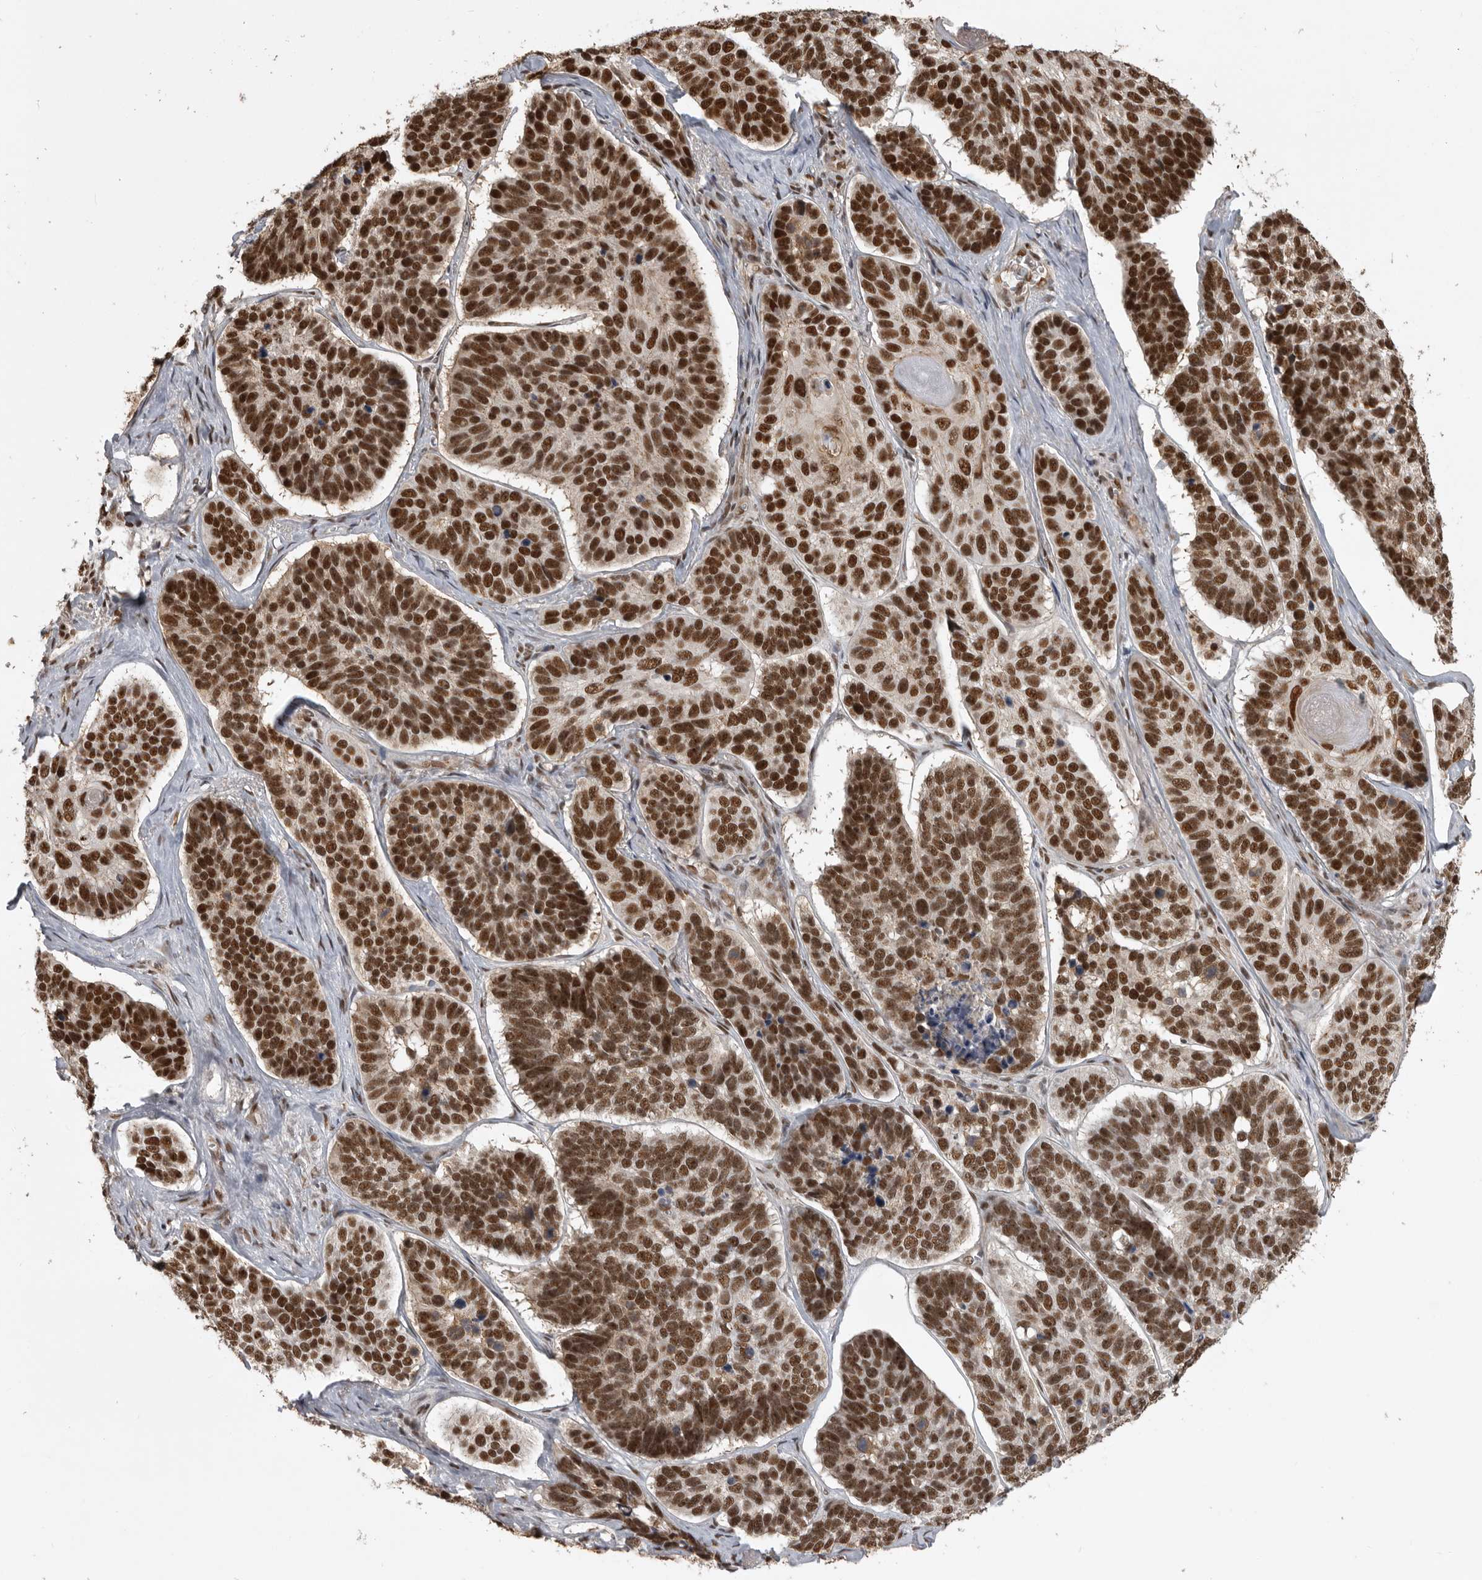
{"staining": {"intensity": "strong", "quantity": ">75%", "location": "nuclear"}, "tissue": "skin cancer", "cell_type": "Tumor cells", "image_type": "cancer", "snomed": [{"axis": "morphology", "description": "Basal cell carcinoma"}, {"axis": "topography", "description": "Skin"}], "caption": "Immunohistochemistry (IHC) (DAB (3,3'-diaminobenzidine)) staining of skin basal cell carcinoma exhibits strong nuclear protein positivity in approximately >75% of tumor cells. (brown staining indicates protein expression, while blue staining denotes nuclei).", "gene": "CBLL1", "patient": {"sex": "male", "age": 62}}